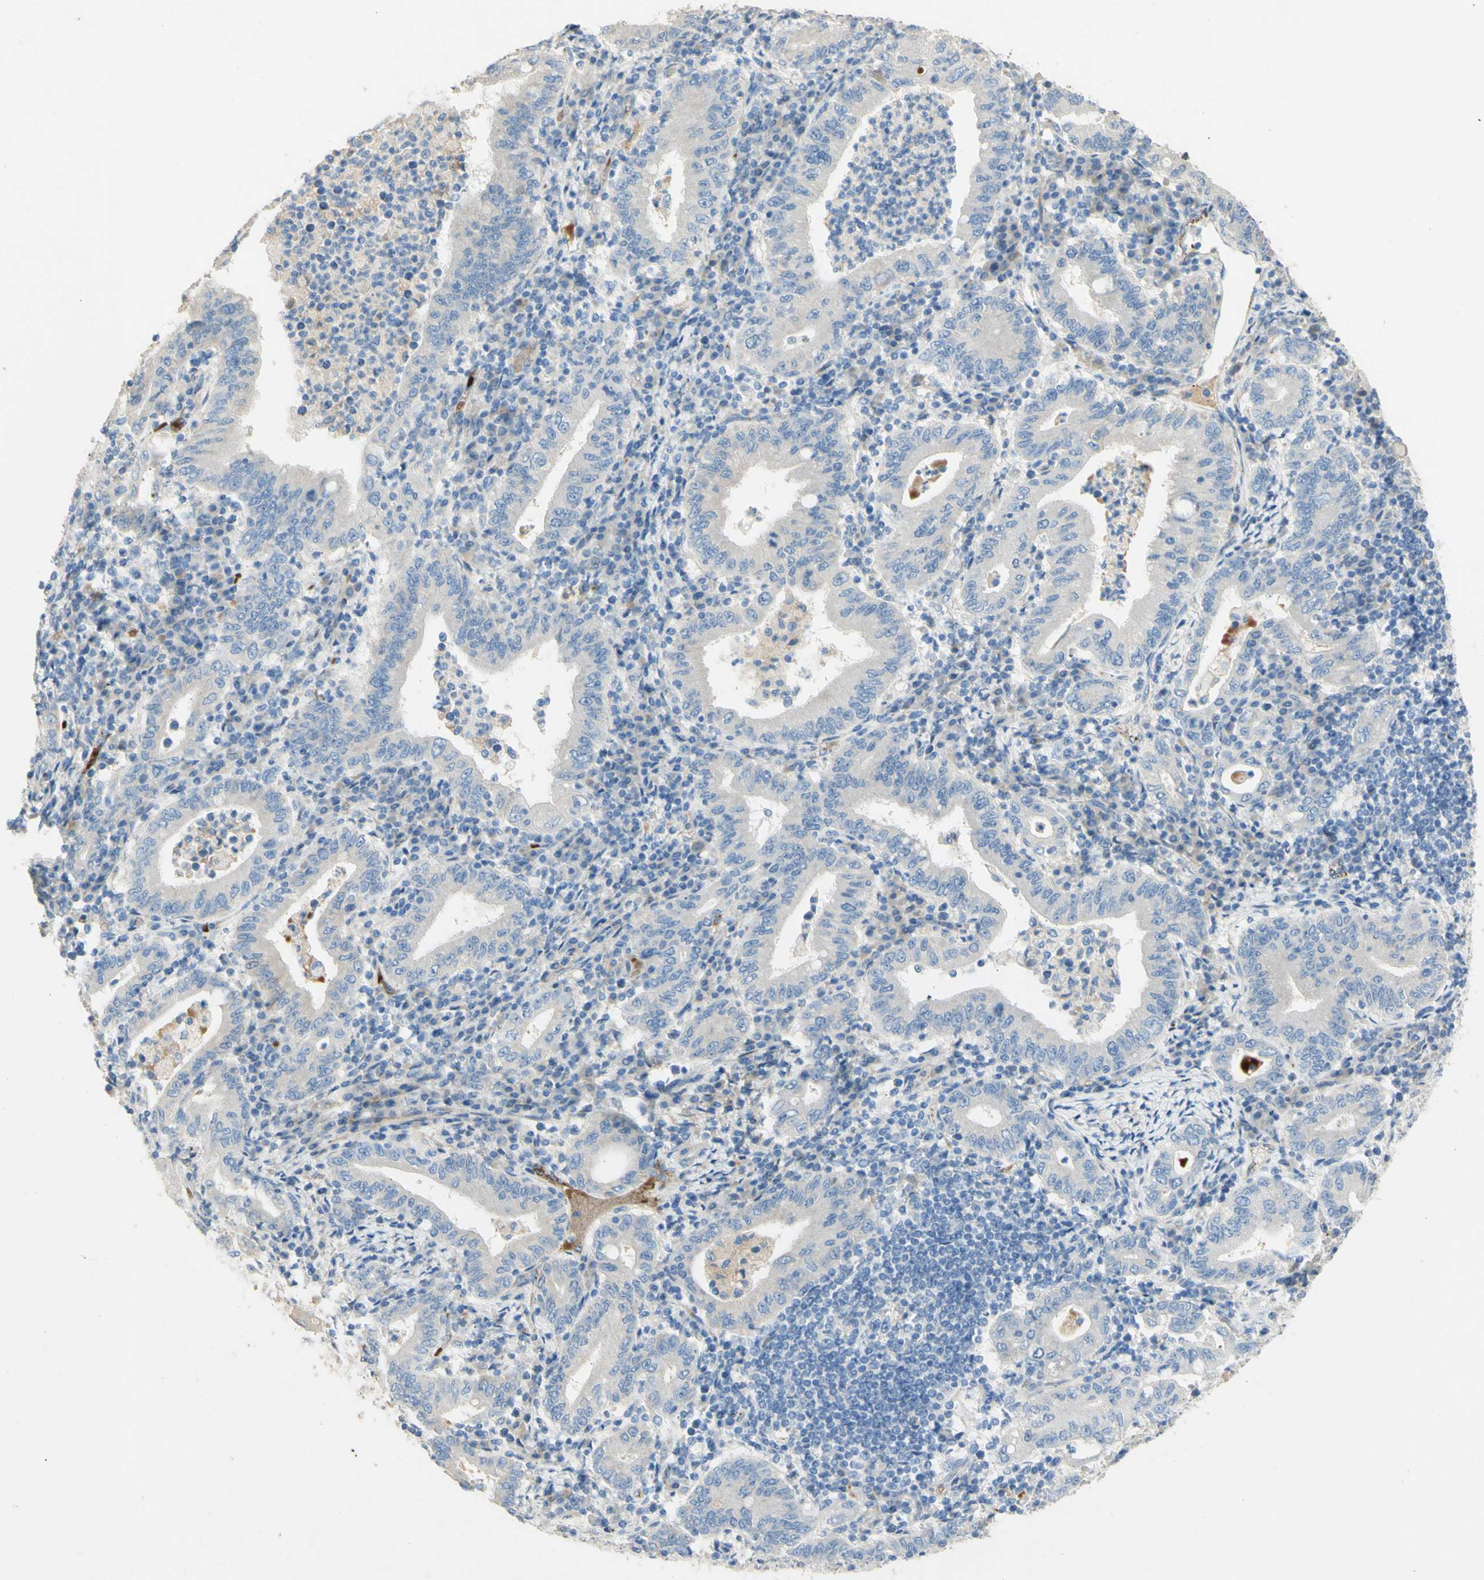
{"staining": {"intensity": "negative", "quantity": "none", "location": "none"}, "tissue": "stomach cancer", "cell_type": "Tumor cells", "image_type": "cancer", "snomed": [{"axis": "morphology", "description": "Normal tissue, NOS"}, {"axis": "morphology", "description": "Adenocarcinoma, NOS"}, {"axis": "topography", "description": "Esophagus"}, {"axis": "topography", "description": "Stomach, upper"}, {"axis": "topography", "description": "Peripheral nerve tissue"}], "caption": "This is an immunohistochemistry image of stomach cancer. There is no positivity in tumor cells.", "gene": "GAN", "patient": {"sex": "male", "age": 62}}